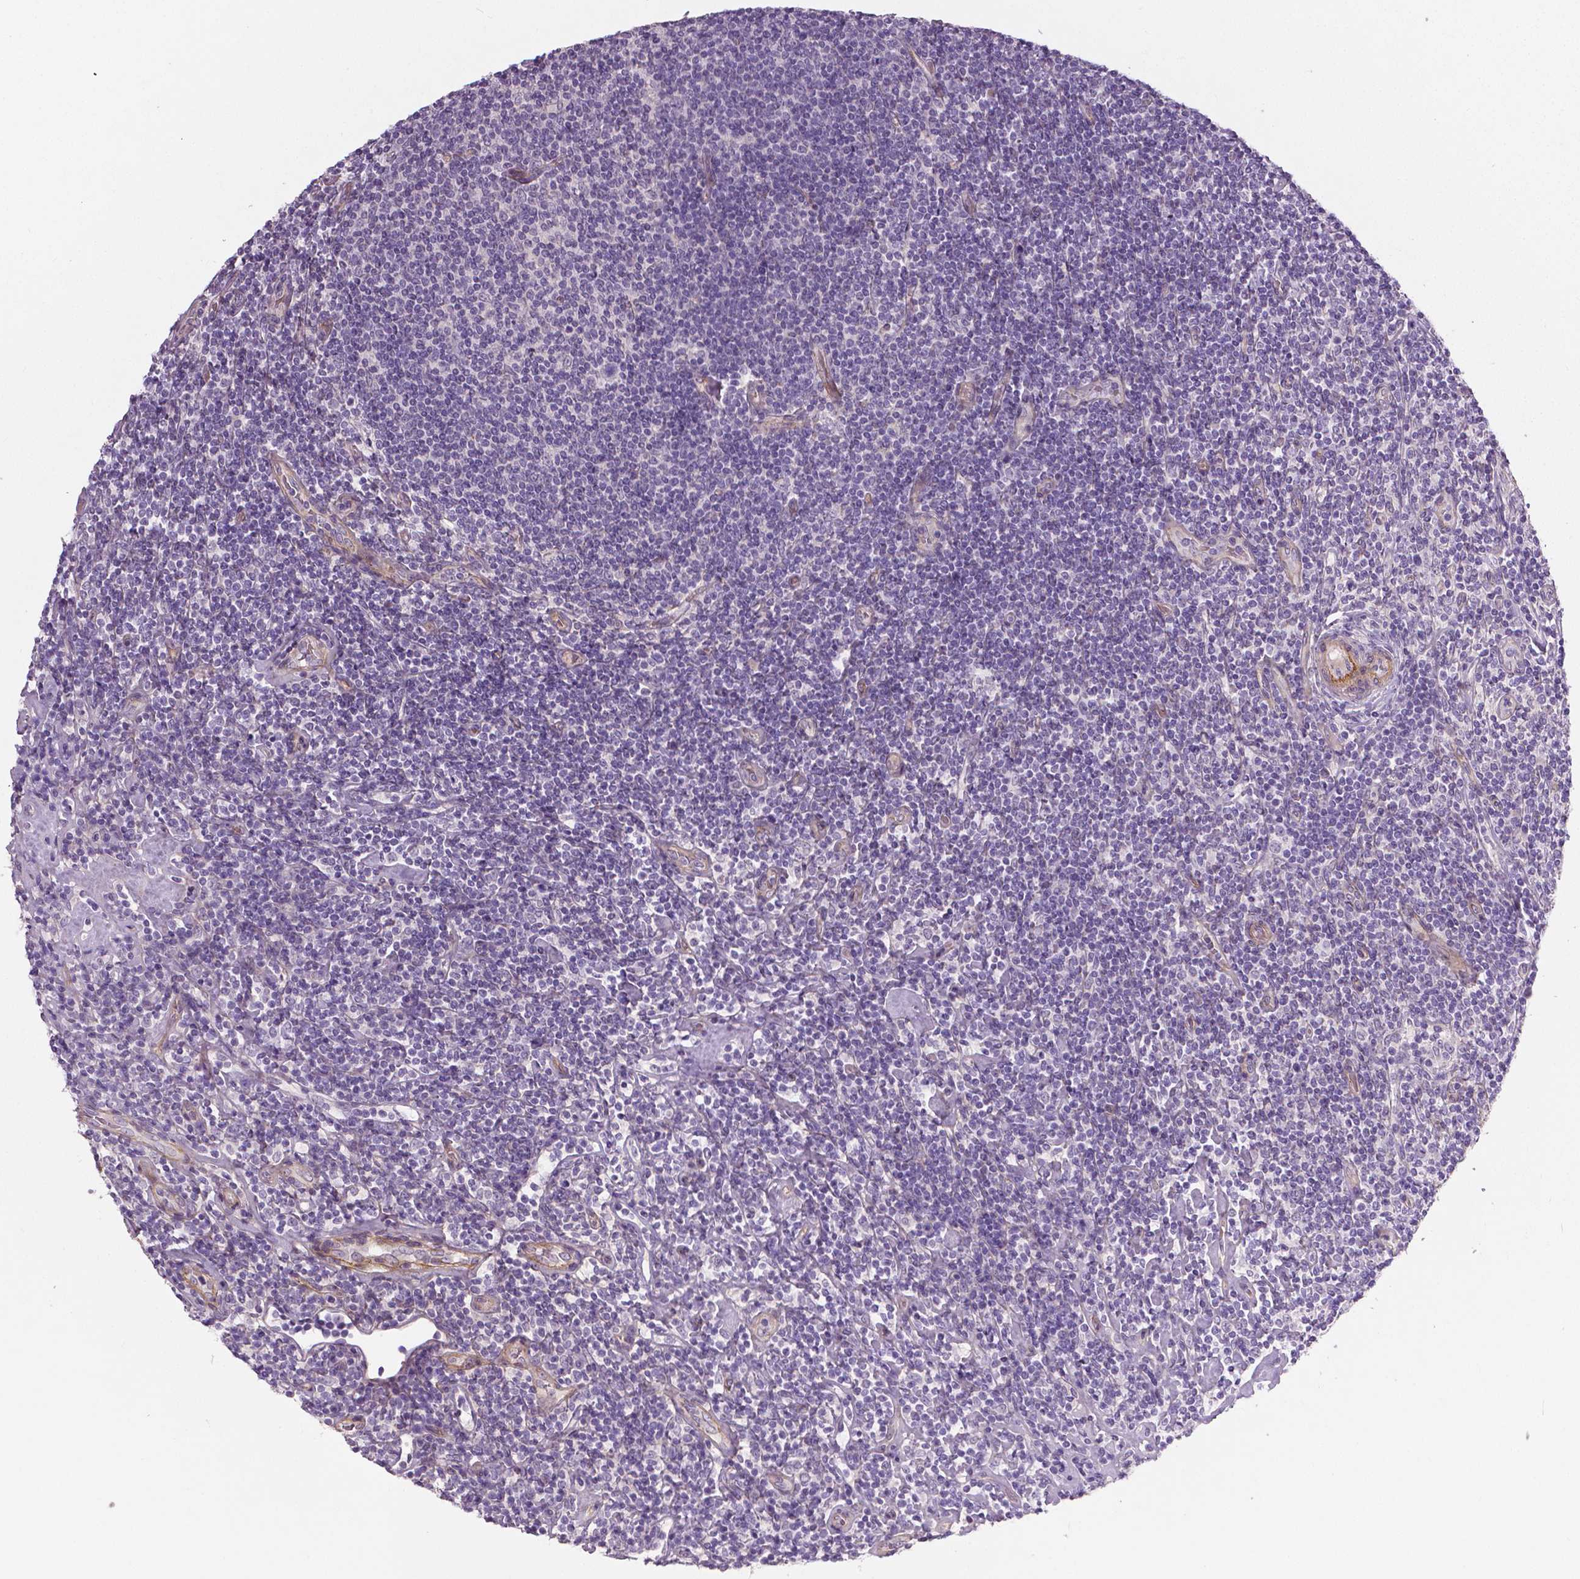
{"staining": {"intensity": "negative", "quantity": "none", "location": "none"}, "tissue": "lymphoma", "cell_type": "Tumor cells", "image_type": "cancer", "snomed": [{"axis": "morphology", "description": "Hodgkin's disease, NOS"}, {"axis": "topography", "description": "Lymph node"}], "caption": "Immunohistochemical staining of human Hodgkin's disease exhibits no significant staining in tumor cells.", "gene": "FLT1", "patient": {"sex": "male", "age": 40}}